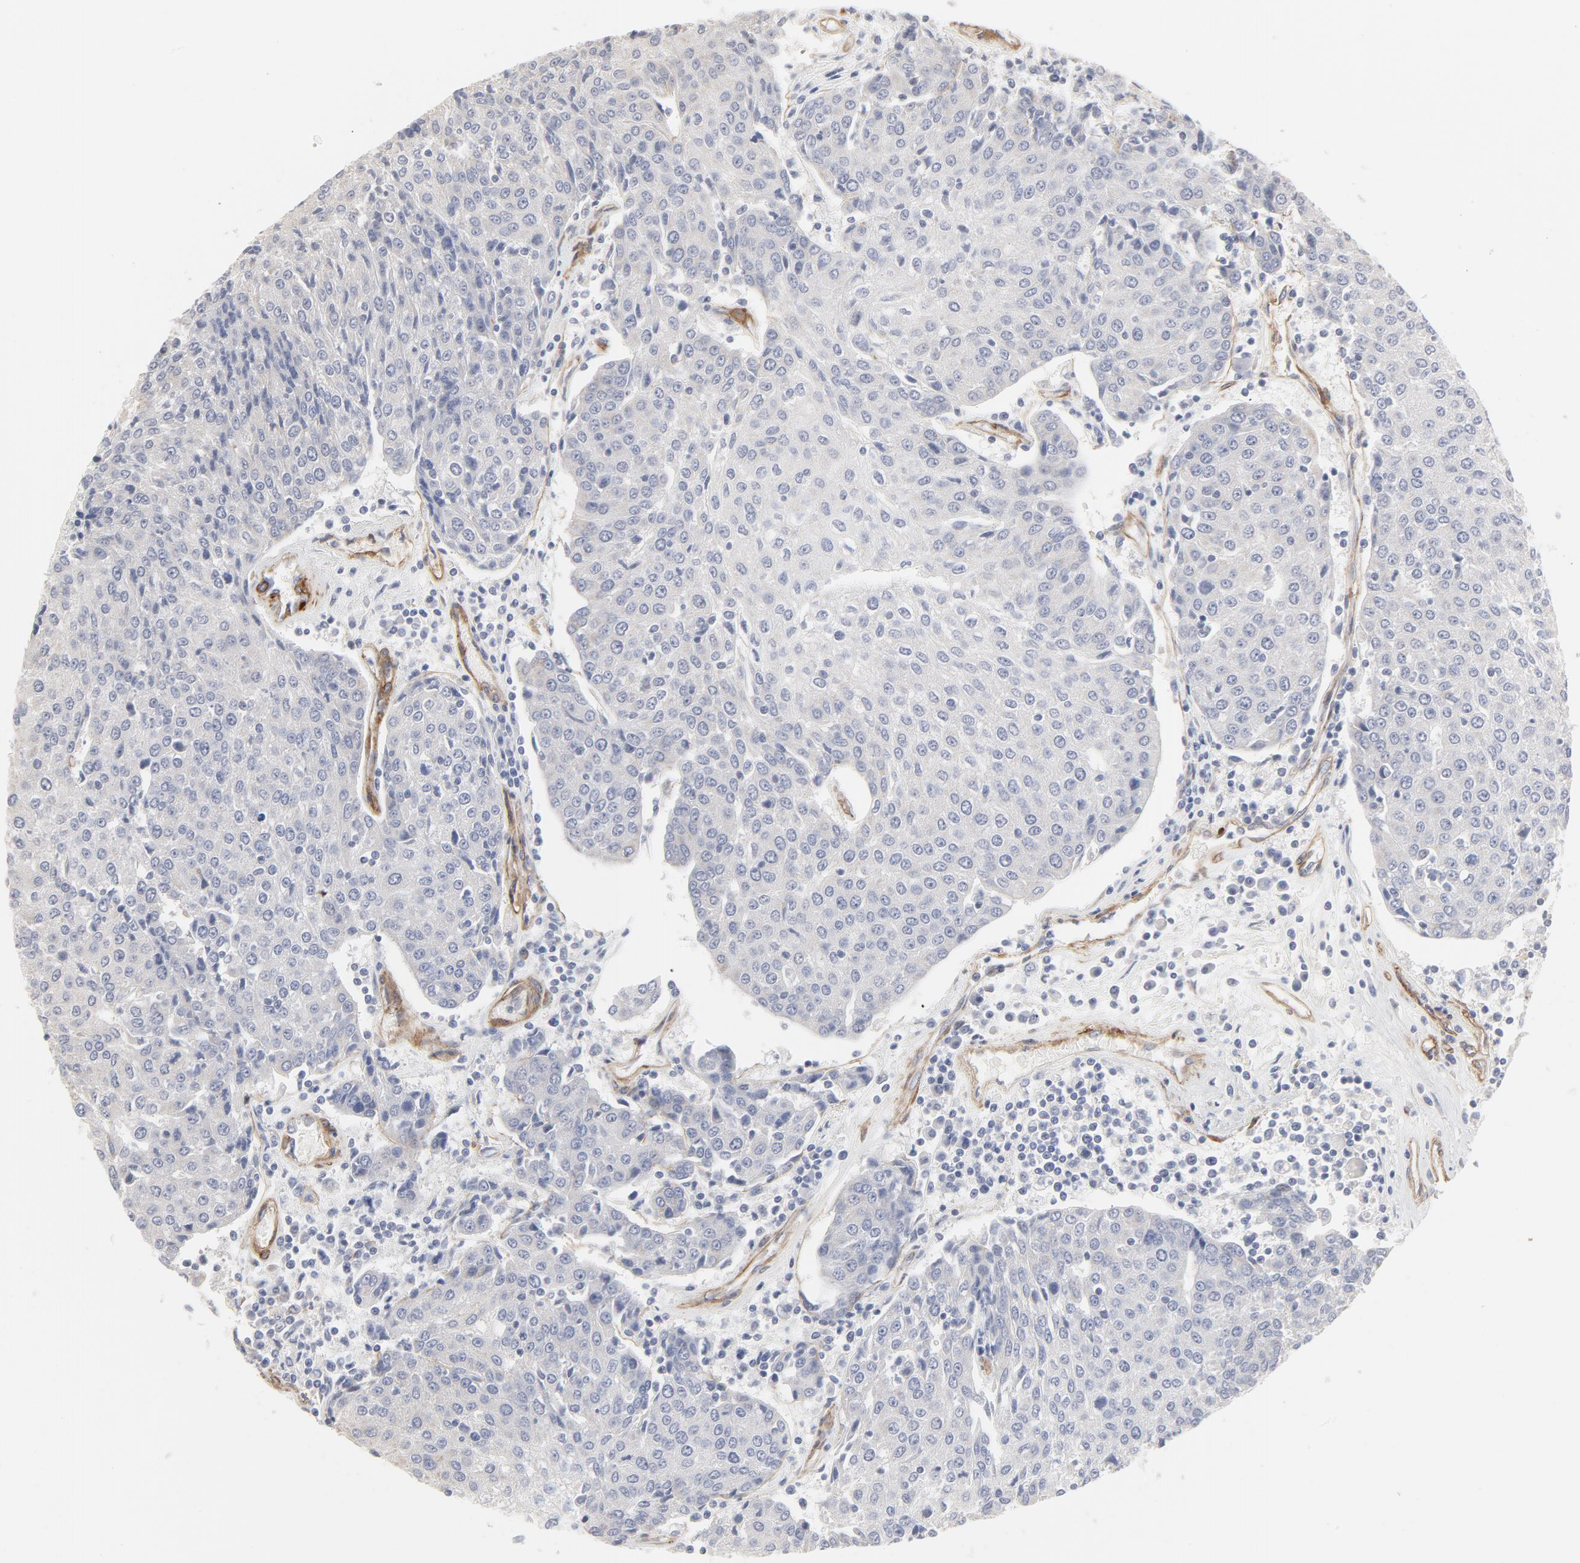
{"staining": {"intensity": "negative", "quantity": "none", "location": "none"}, "tissue": "urothelial cancer", "cell_type": "Tumor cells", "image_type": "cancer", "snomed": [{"axis": "morphology", "description": "Urothelial carcinoma, High grade"}, {"axis": "topography", "description": "Urinary bladder"}], "caption": "A photomicrograph of human urothelial cancer is negative for staining in tumor cells. (Immunohistochemistry (ihc), brightfield microscopy, high magnification).", "gene": "MAGED4", "patient": {"sex": "female", "age": 85}}